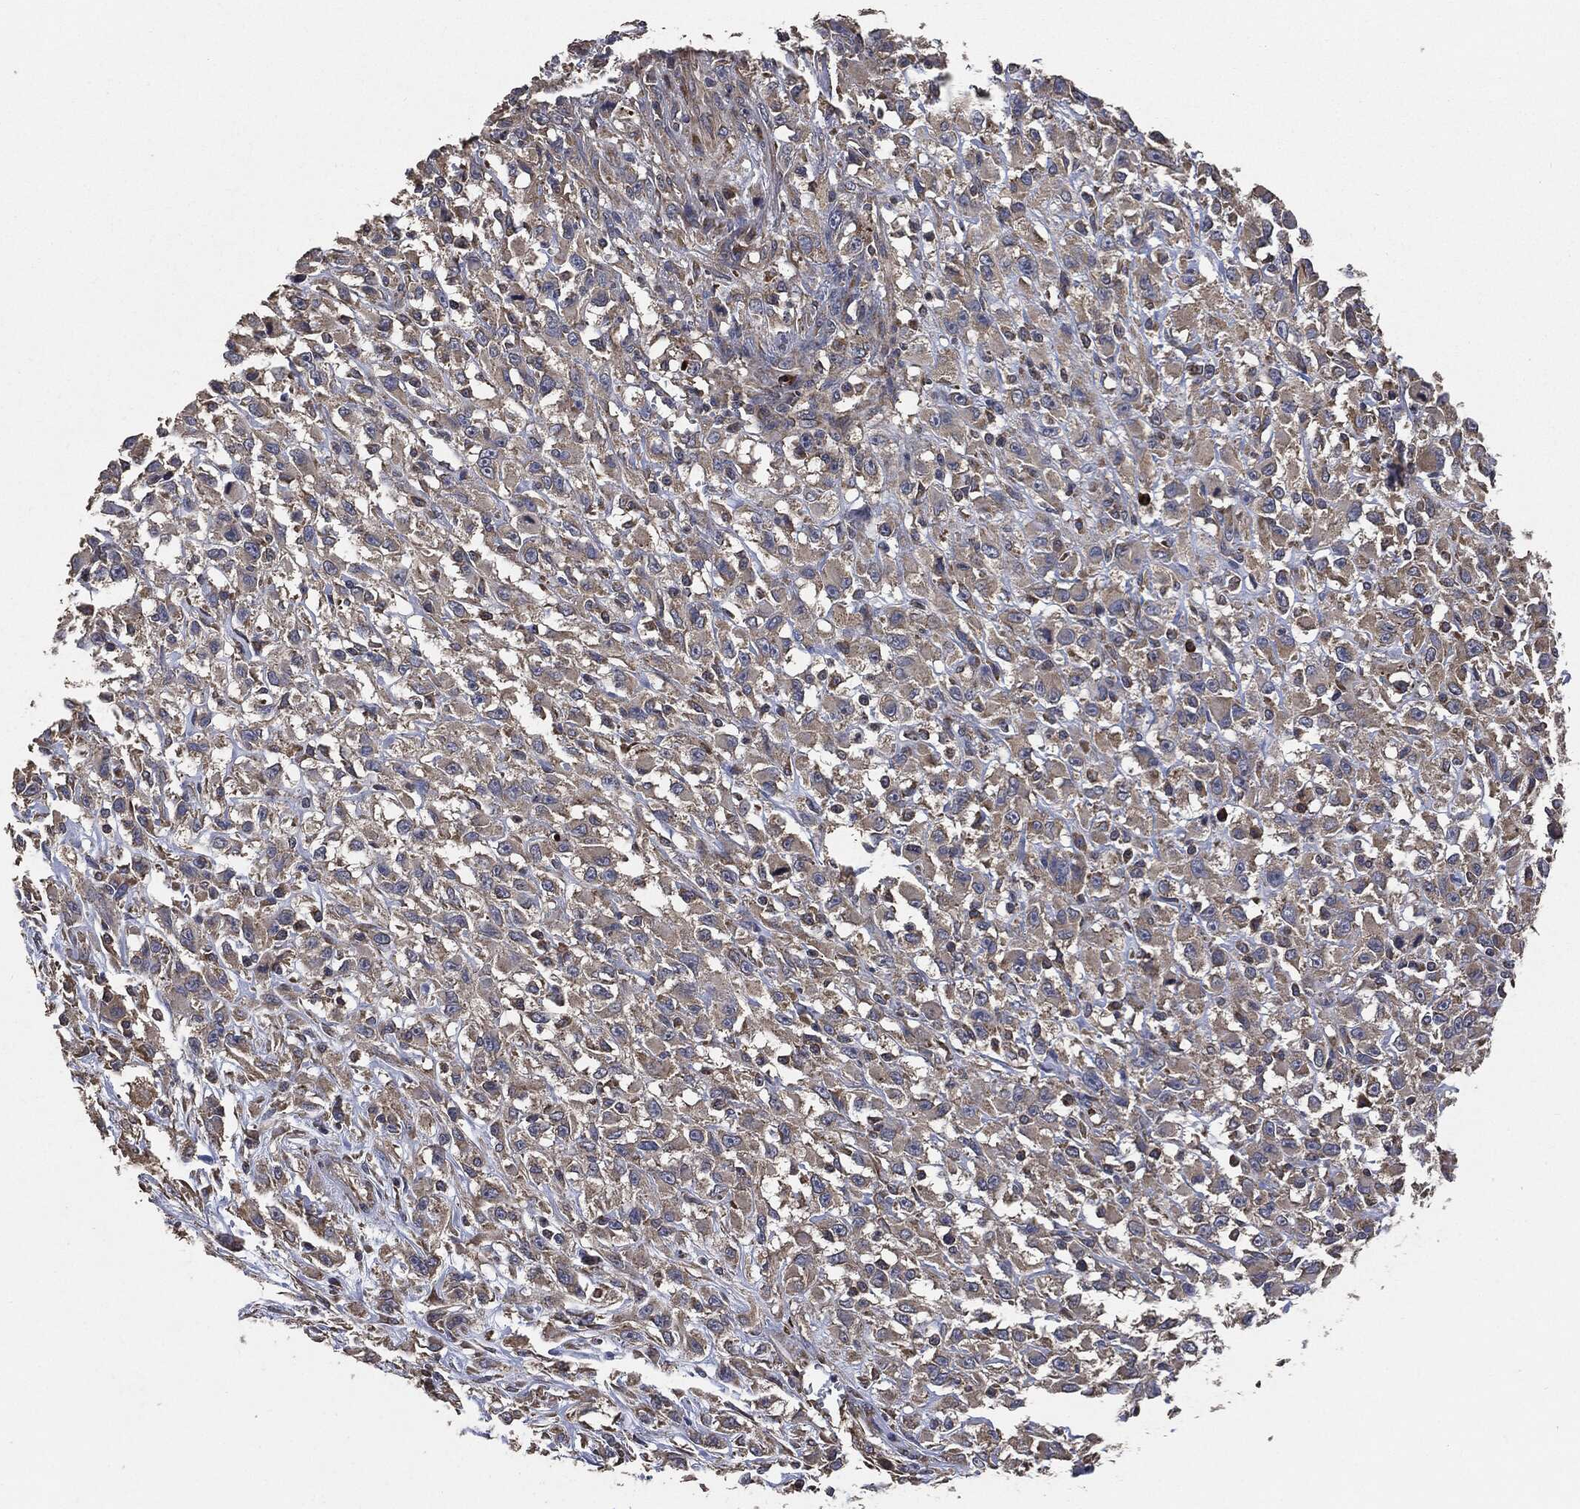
{"staining": {"intensity": "strong", "quantity": "25%-75%", "location": "cytoplasmic/membranous"}, "tissue": "head and neck cancer", "cell_type": "Tumor cells", "image_type": "cancer", "snomed": [{"axis": "morphology", "description": "Squamous cell carcinoma, NOS"}, {"axis": "morphology", "description": "Squamous cell carcinoma, metastatic, NOS"}, {"axis": "topography", "description": "Oral tissue"}, {"axis": "topography", "description": "Head-Neck"}], "caption": "This histopathology image demonstrates immunohistochemistry staining of human head and neck squamous cell carcinoma, with high strong cytoplasmic/membranous staining in approximately 25%-75% of tumor cells.", "gene": "STK3", "patient": {"sex": "female", "age": 85}}